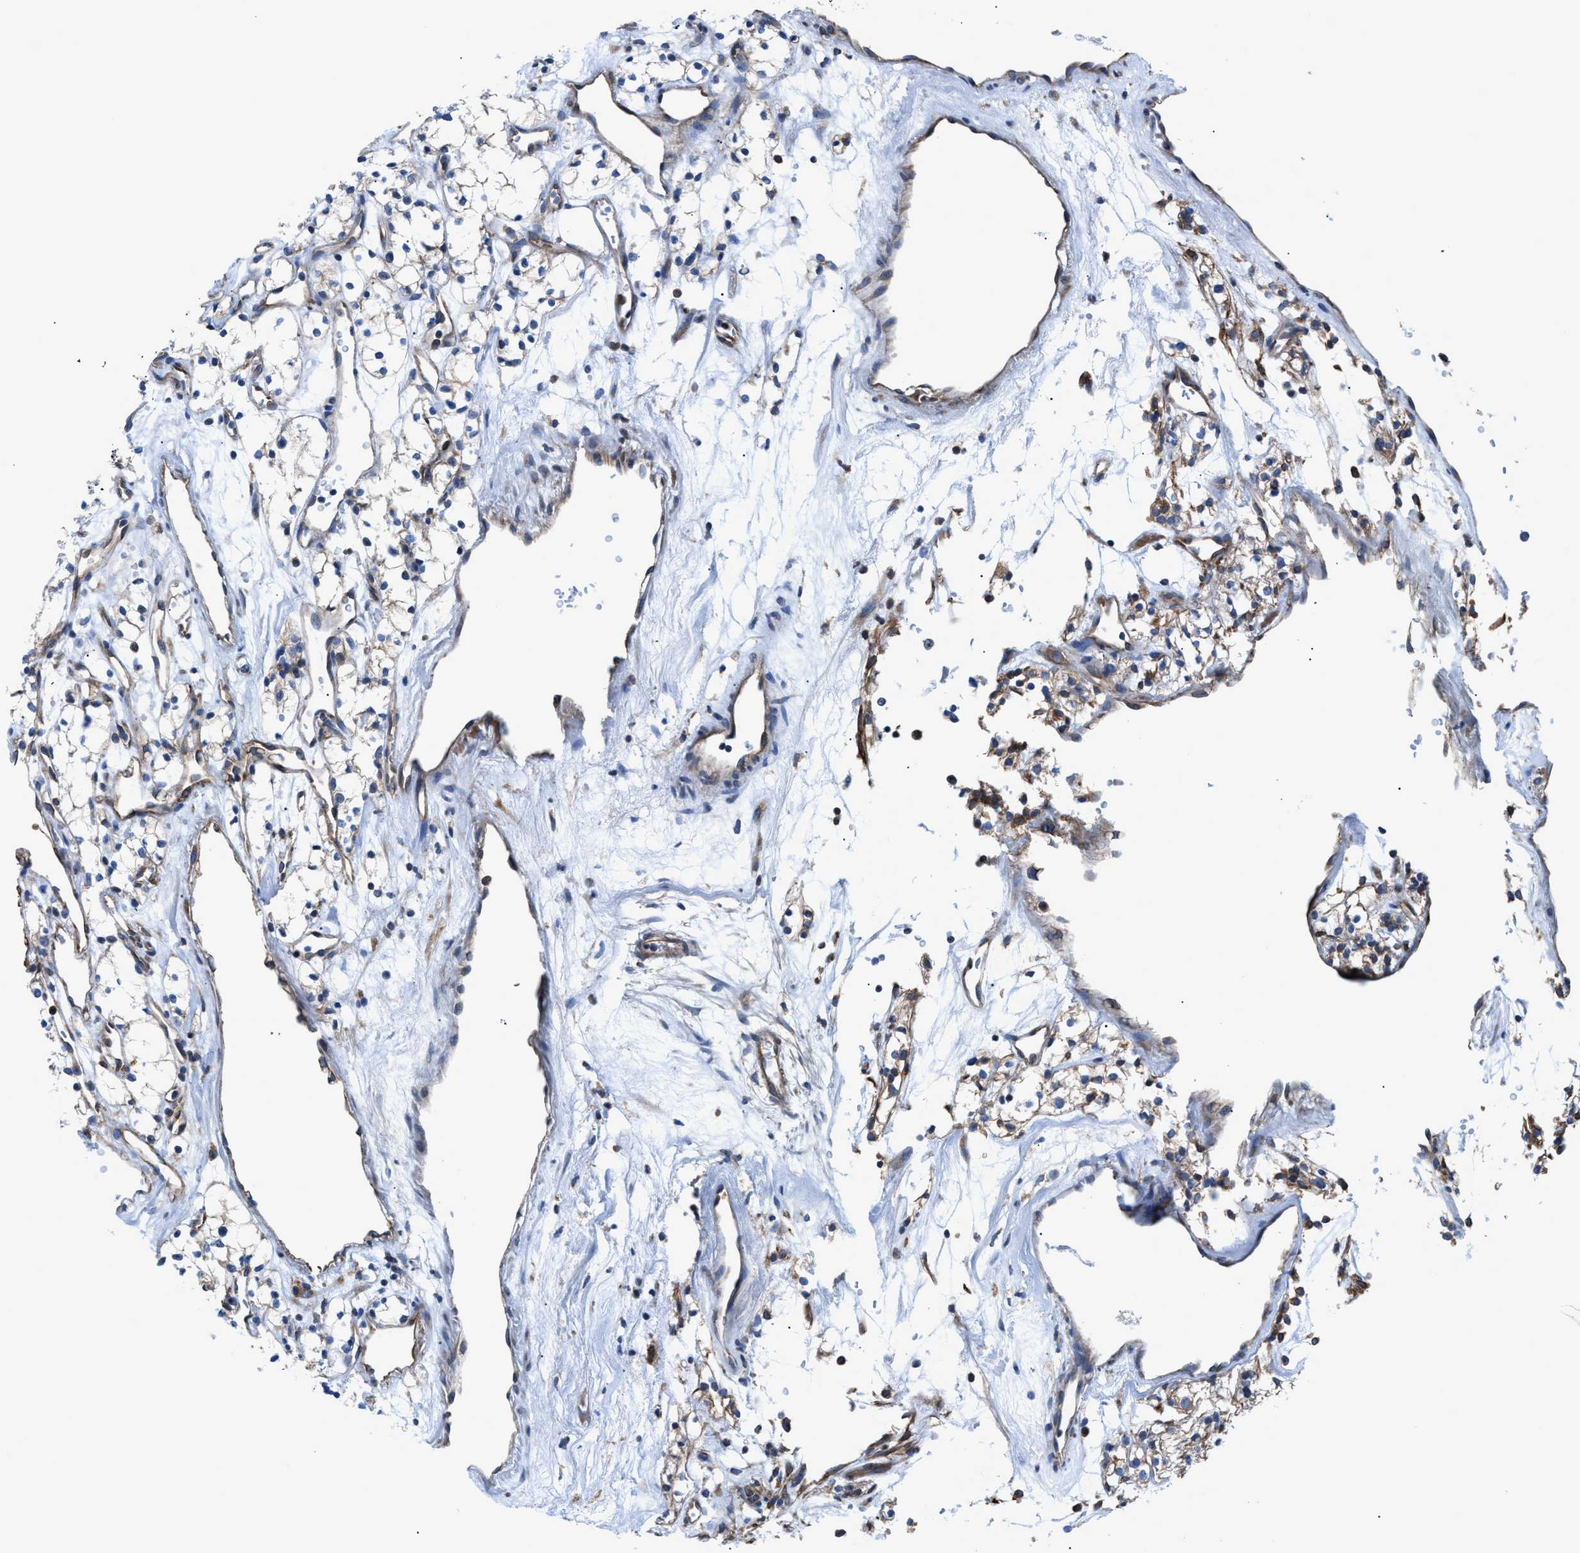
{"staining": {"intensity": "weak", "quantity": "<25%", "location": "cytoplasmic/membranous"}, "tissue": "renal cancer", "cell_type": "Tumor cells", "image_type": "cancer", "snomed": [{"axis": "morphology", "description": "Adenocarcinoma, NOS"}, {"axis": "topography", "description": "Kidney"}], "caption": "A high-resolution photomicrograph shows immunohistochemistry staining of renal cancer (adenocarcinoma), which demonstrates no significant staining in tumor cells.", "gene": "DMAC1", "patient": {"sex": "male", "age": 59}}